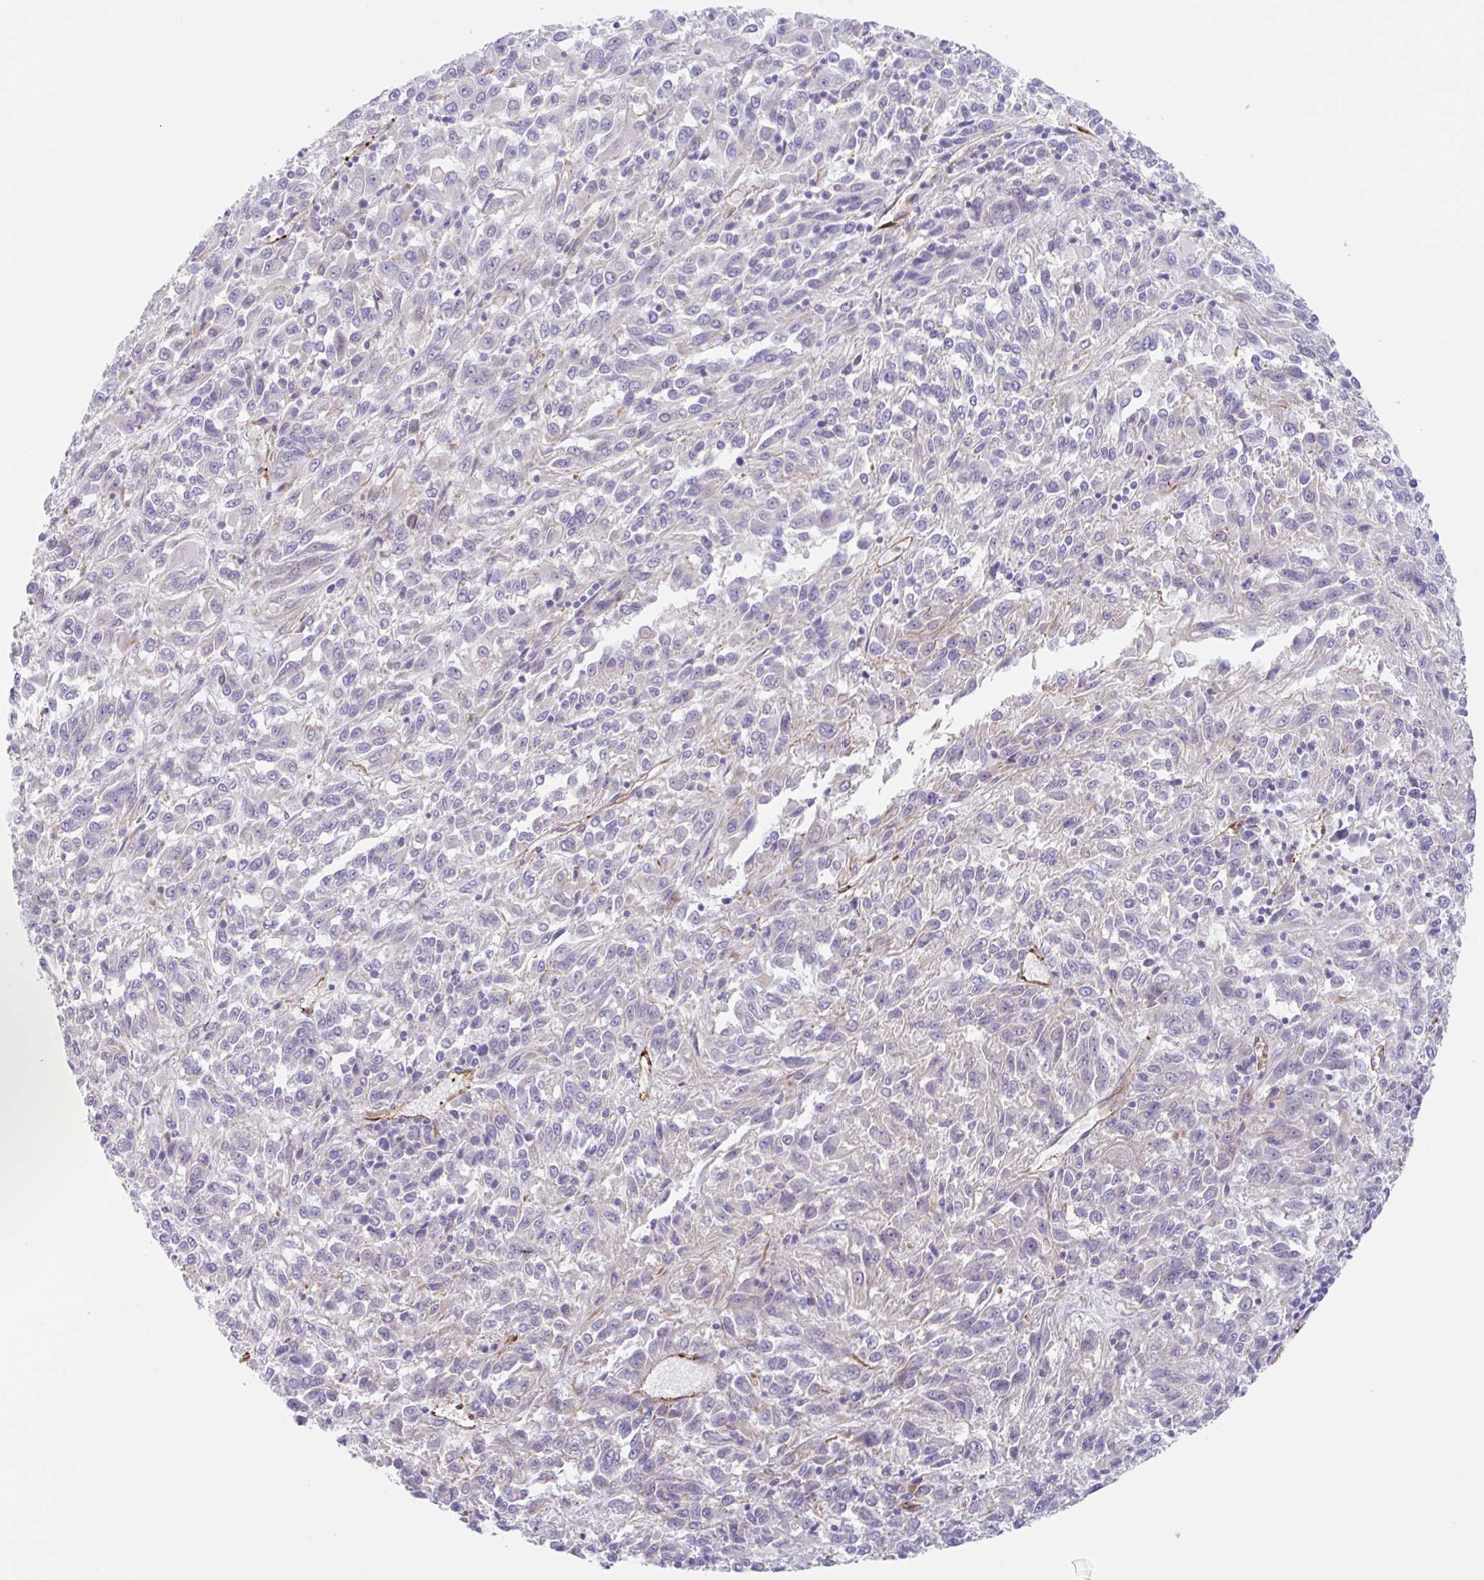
{"staining": {"intensity": "negative", "quantity": "none", "location": "none"}, "tissue": "melanoma", "cell_type": "Tumor cells", "image_type": "cancer", "snomed": [{"axis": "morphology", "description": "Malignant melanoma, Metastatic site"}, {"axis": "topography", "description": "Lung"}], "caption": "A photomicrograph of human malignant melanoma (metastatic site) is negative for staining in tumor cells.", "gene": "EHD4", "patient": {"sex": "male", "age": 64}}